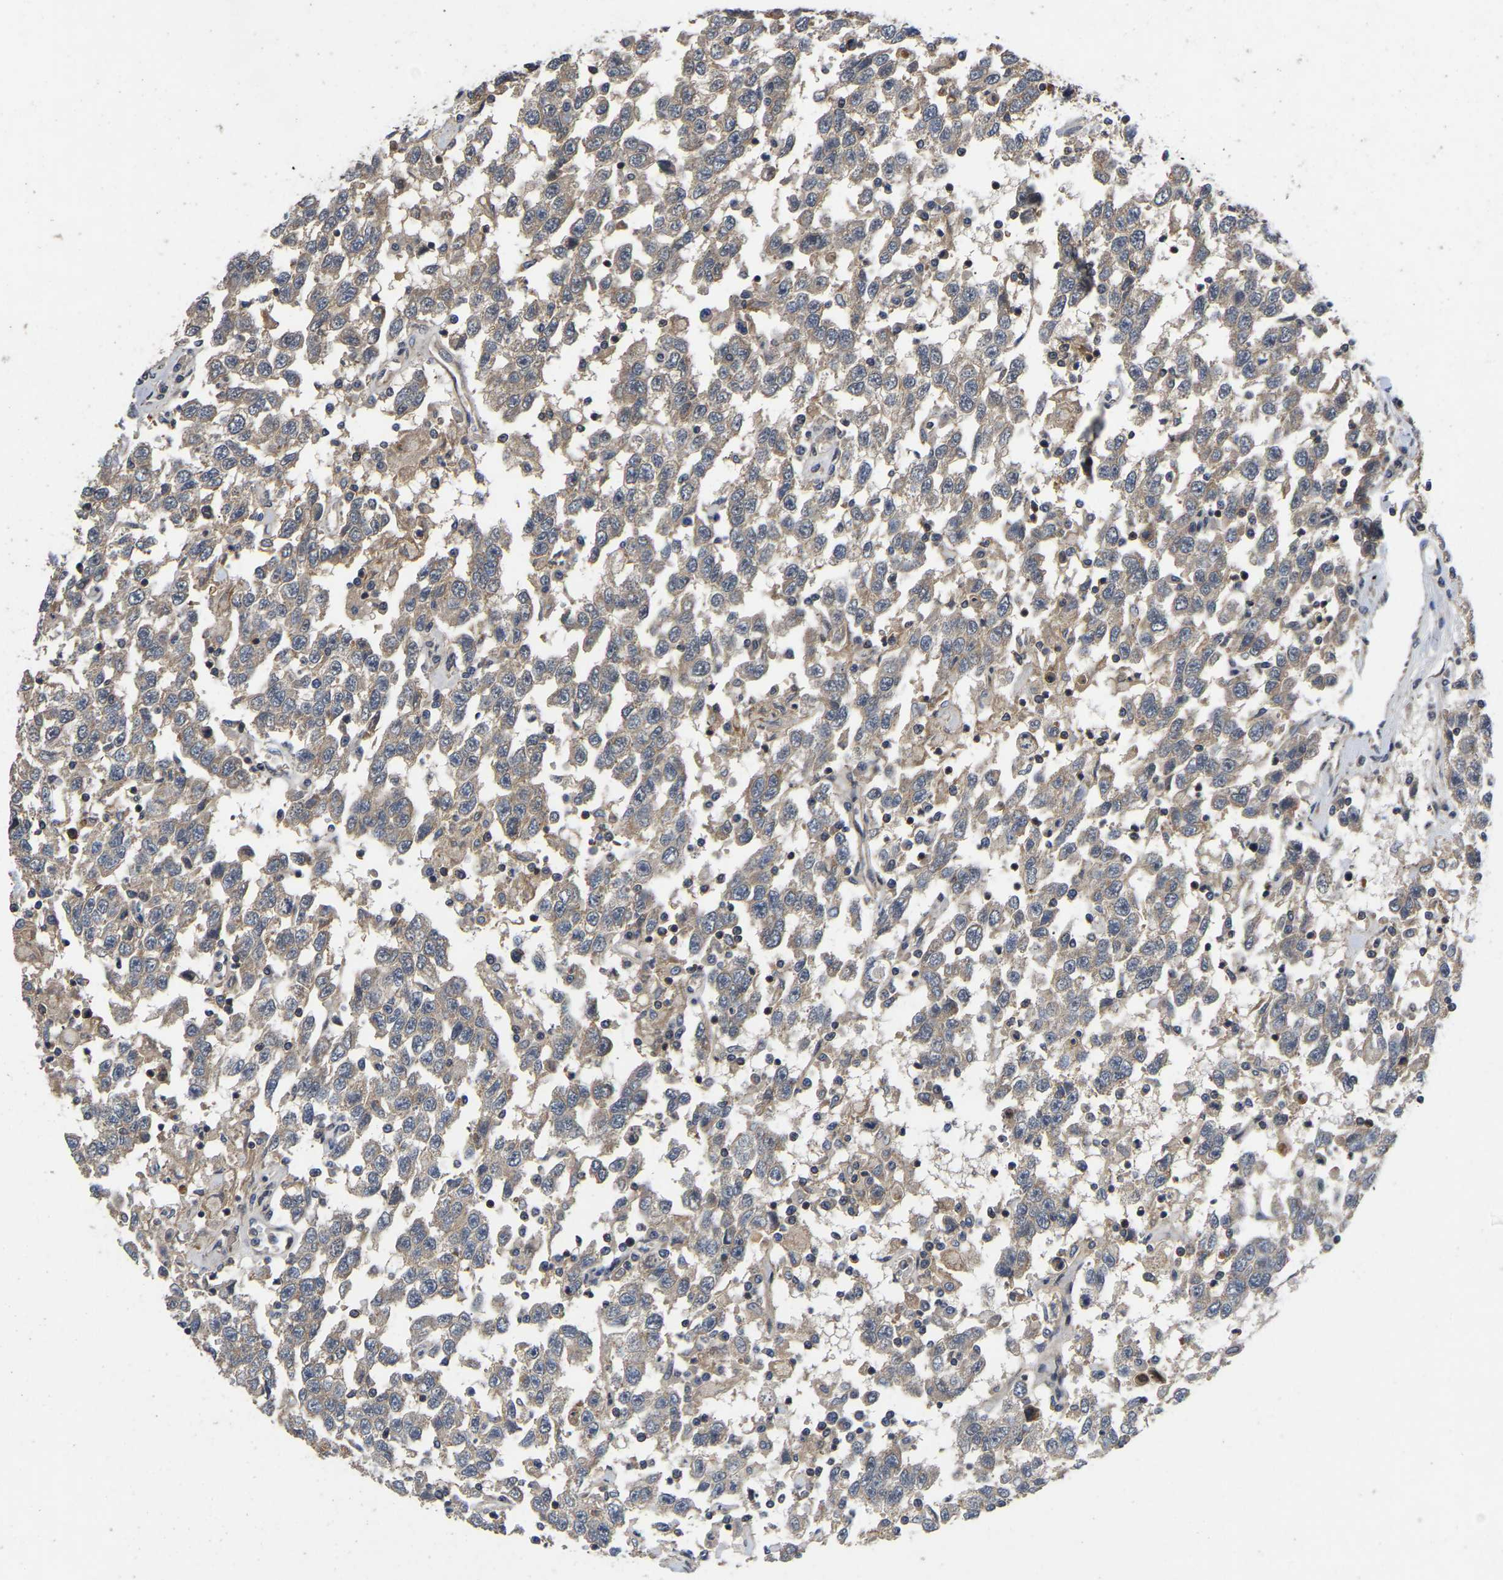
{"staining": {"intensity": "weak", "quantity": ">75%", "location": "cytoplasmic/membranous"}, "tissue": "testis cancer", "cell_type": "Tumor cells", "image_type": "cancer", "snomed": [{"axis": "morphology", "description": "Seminoma, NOS"}, {"axis": "topography", "description": "Testis"}], "caption": "Testis seminoma stained for a protein demonstrates weak cytoplasmic/membranous positivity in tumor cells.", "gene": "PRDM14", "patient": {"sex": "male", "age": 41}}